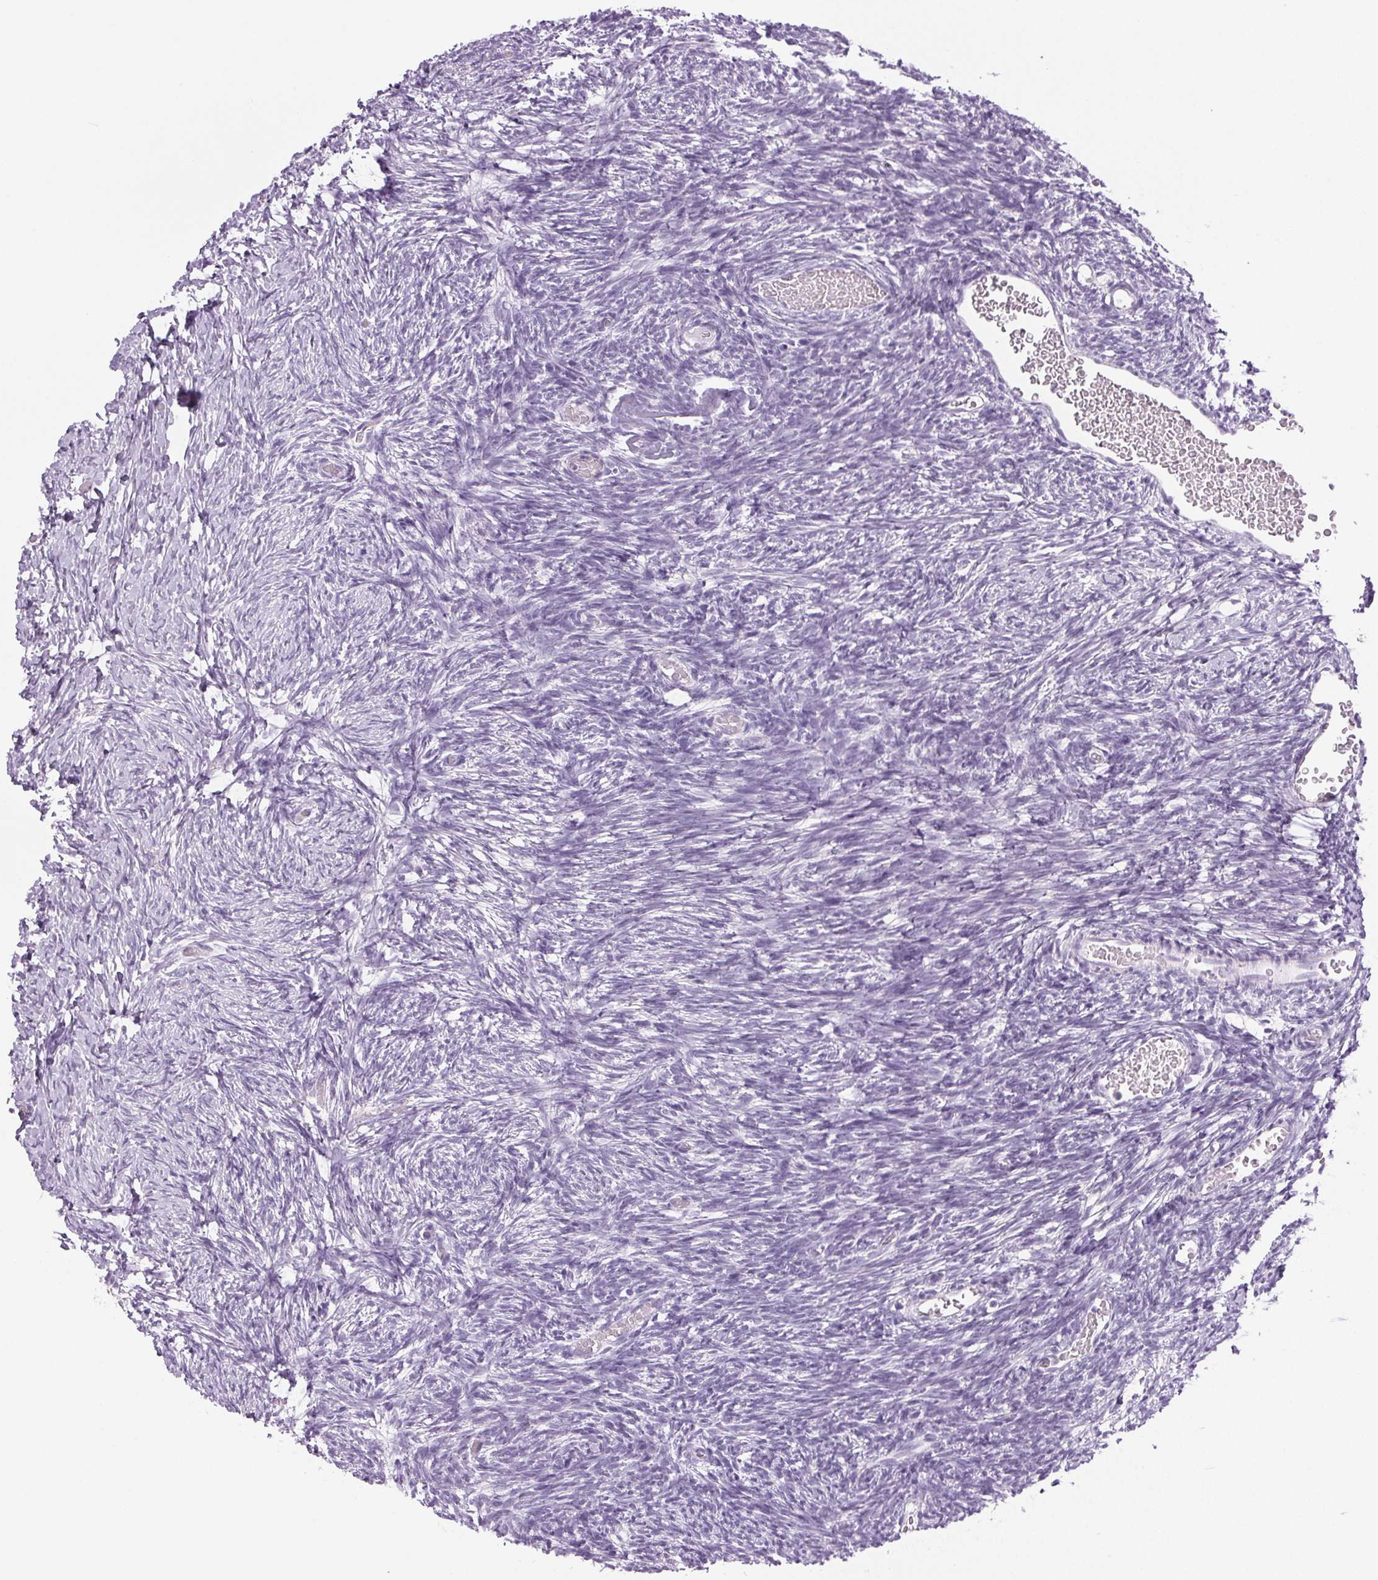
{"staining": {"intensity": "negative", "quantity": "none", "location": "none"}, "tissue": "ovary", "cell_type": "Follicle cells", "image_type": "normal", "snomed": [{"axis": "morphology", "description": "Normal tissue, NOS"}, {"axis": "topography", "description": "Ovary"}], "caption": "Micrograph shows no protein staining in follicle cells of unremarkable ovary. (DAB IHC, high magnification).", "gene": "COL7A1", "patient": {"sex": "female", "age": 39}}